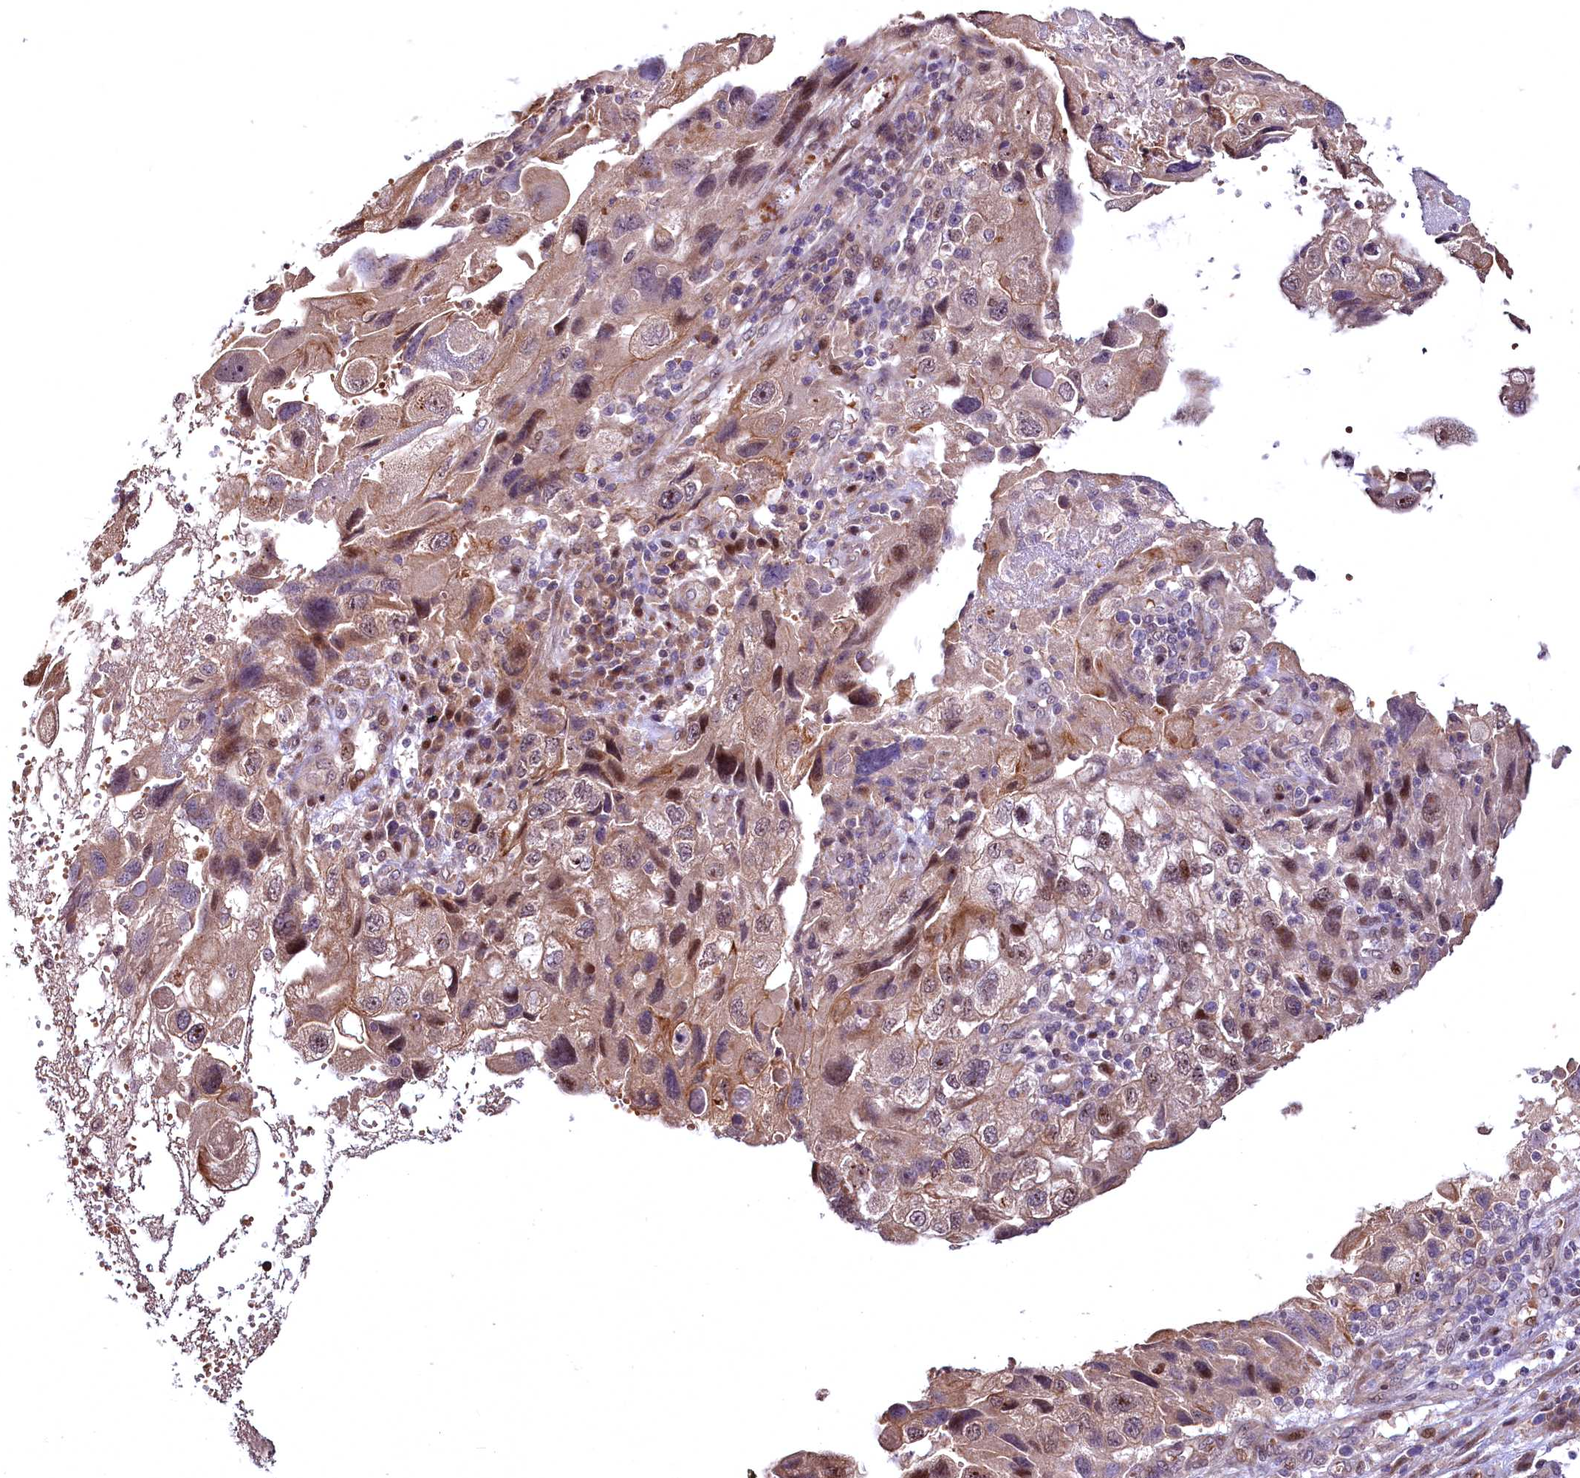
{"staining": {"intensity": "moderate", "quantity": ">75%", "location": "cytoplasmic/membranous,nuclear"}, "tissue": "endometrial cancer", "cell_type": "Tumor cells", "image_type": "cancer", "snomed": [{"axis": "morphology", "description": "Adenocarcinoma, NOS"}, {"axis": "topography", "description": "Endometrium"}], "caption": "Brown immunohistochemical staining in endometrial adenocarcinoma exhibits moderate cytoplasmic/membranous and nuclear staining in approximately >75% of tumor cells. (DAB (3,3'-diaminobenzidine) IHC with brightfield microscopy, high magnification).", "gene": "N4BP2L1", "patient": {"sex": "female", "age": 49}}